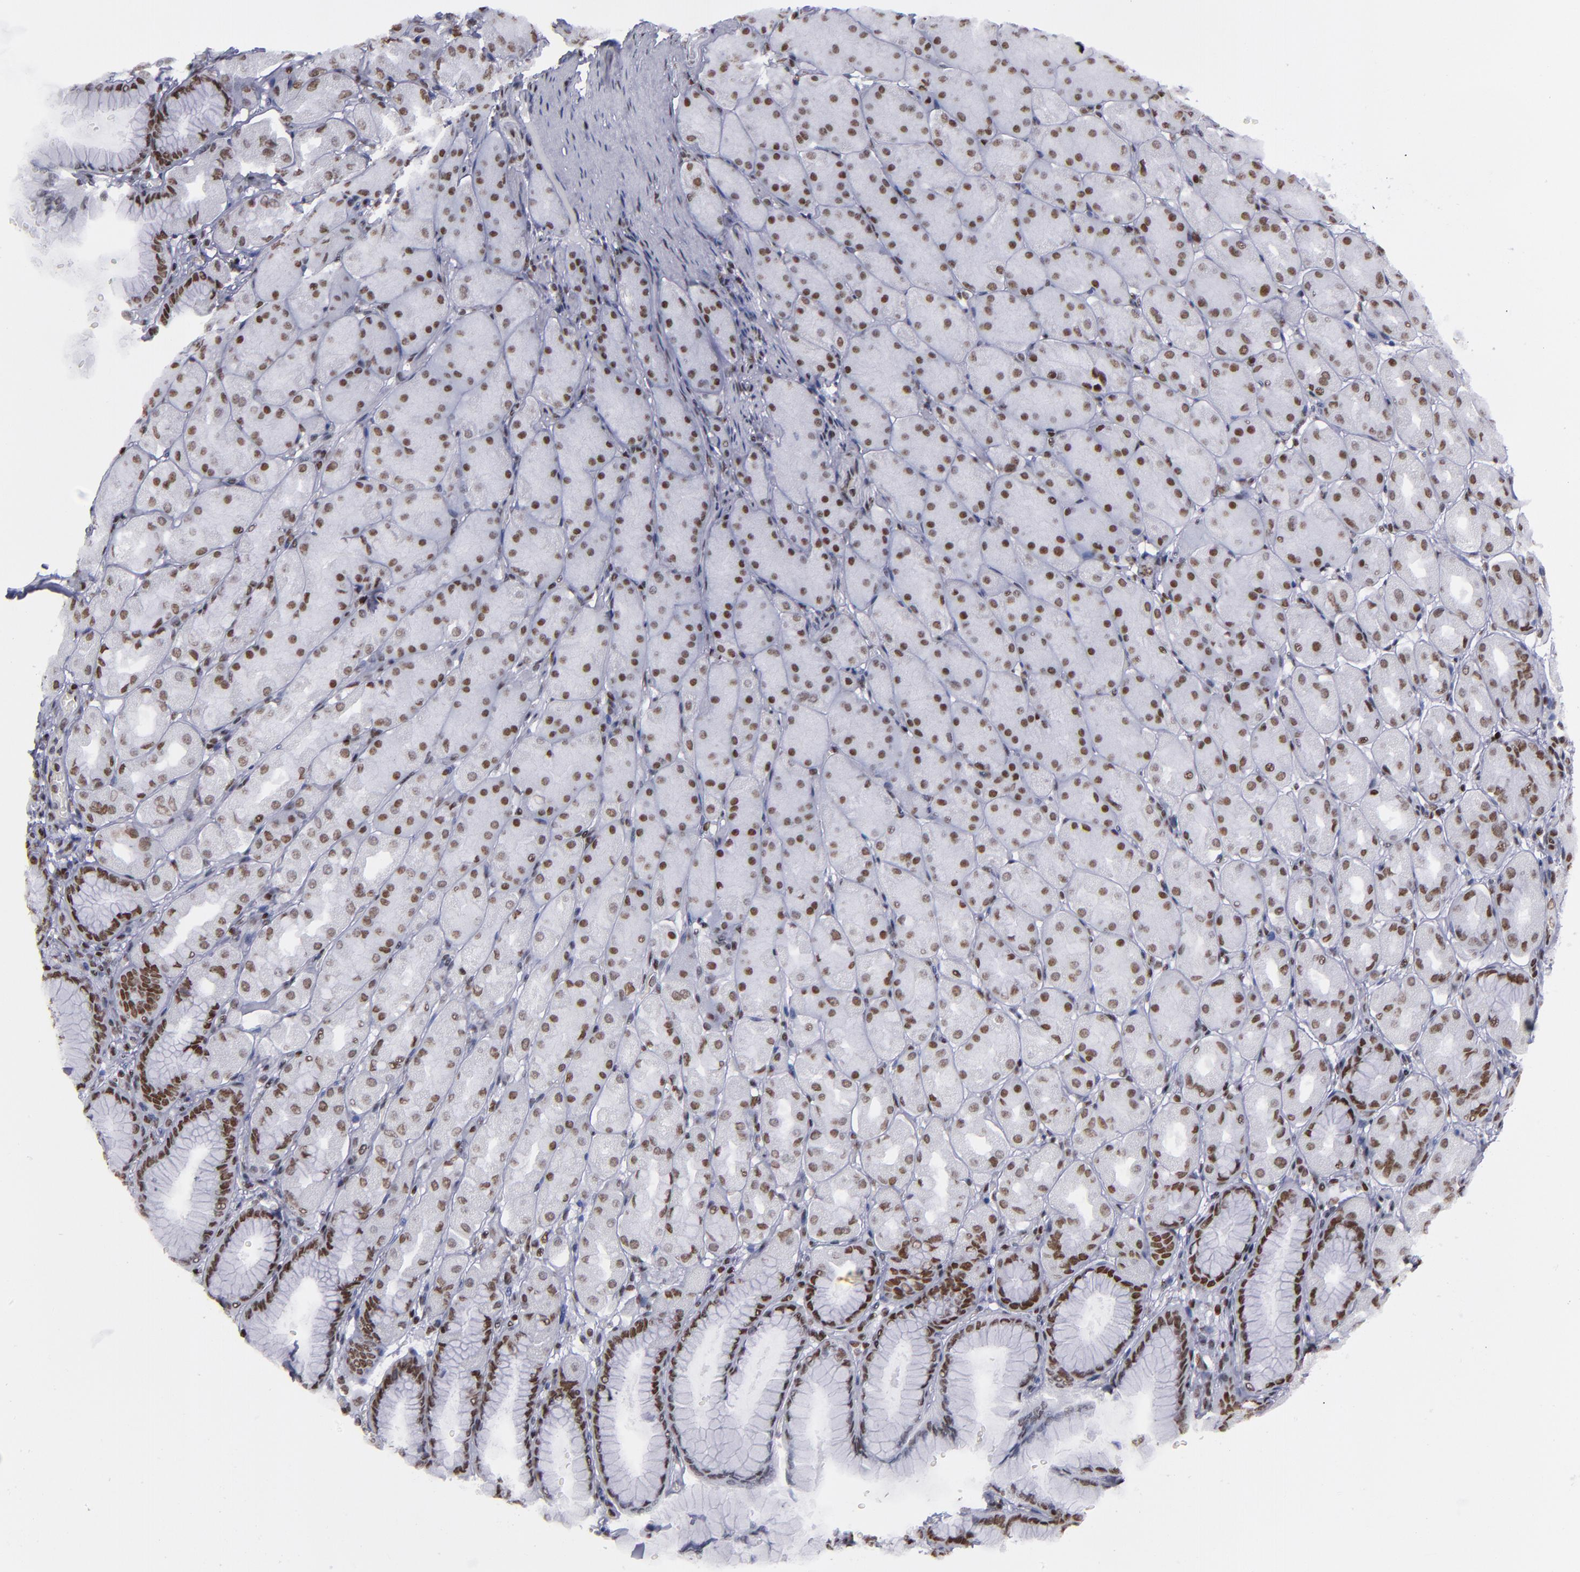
{"staining": {"intensity": "strong", "quantity": ">75%", "location": "nuclear"}, "tissue": "stomach", "cell_type": "Glandular cells", "image_type": "normal", "snomed": [{"axis": "morphology", "description": "Normal tissue, NOS"}, {"axis": "topography", "description": "Stomach, upper"}], "caption": "Immunohistochemistry of normal stomach shows high levels of strong nuclear staining in about >75% of glandular cells. (Brightfield microscopy of DAB IHC at high magnification).", "gene": "TERF2", "patient": {"sex": "female", "age": 56}}